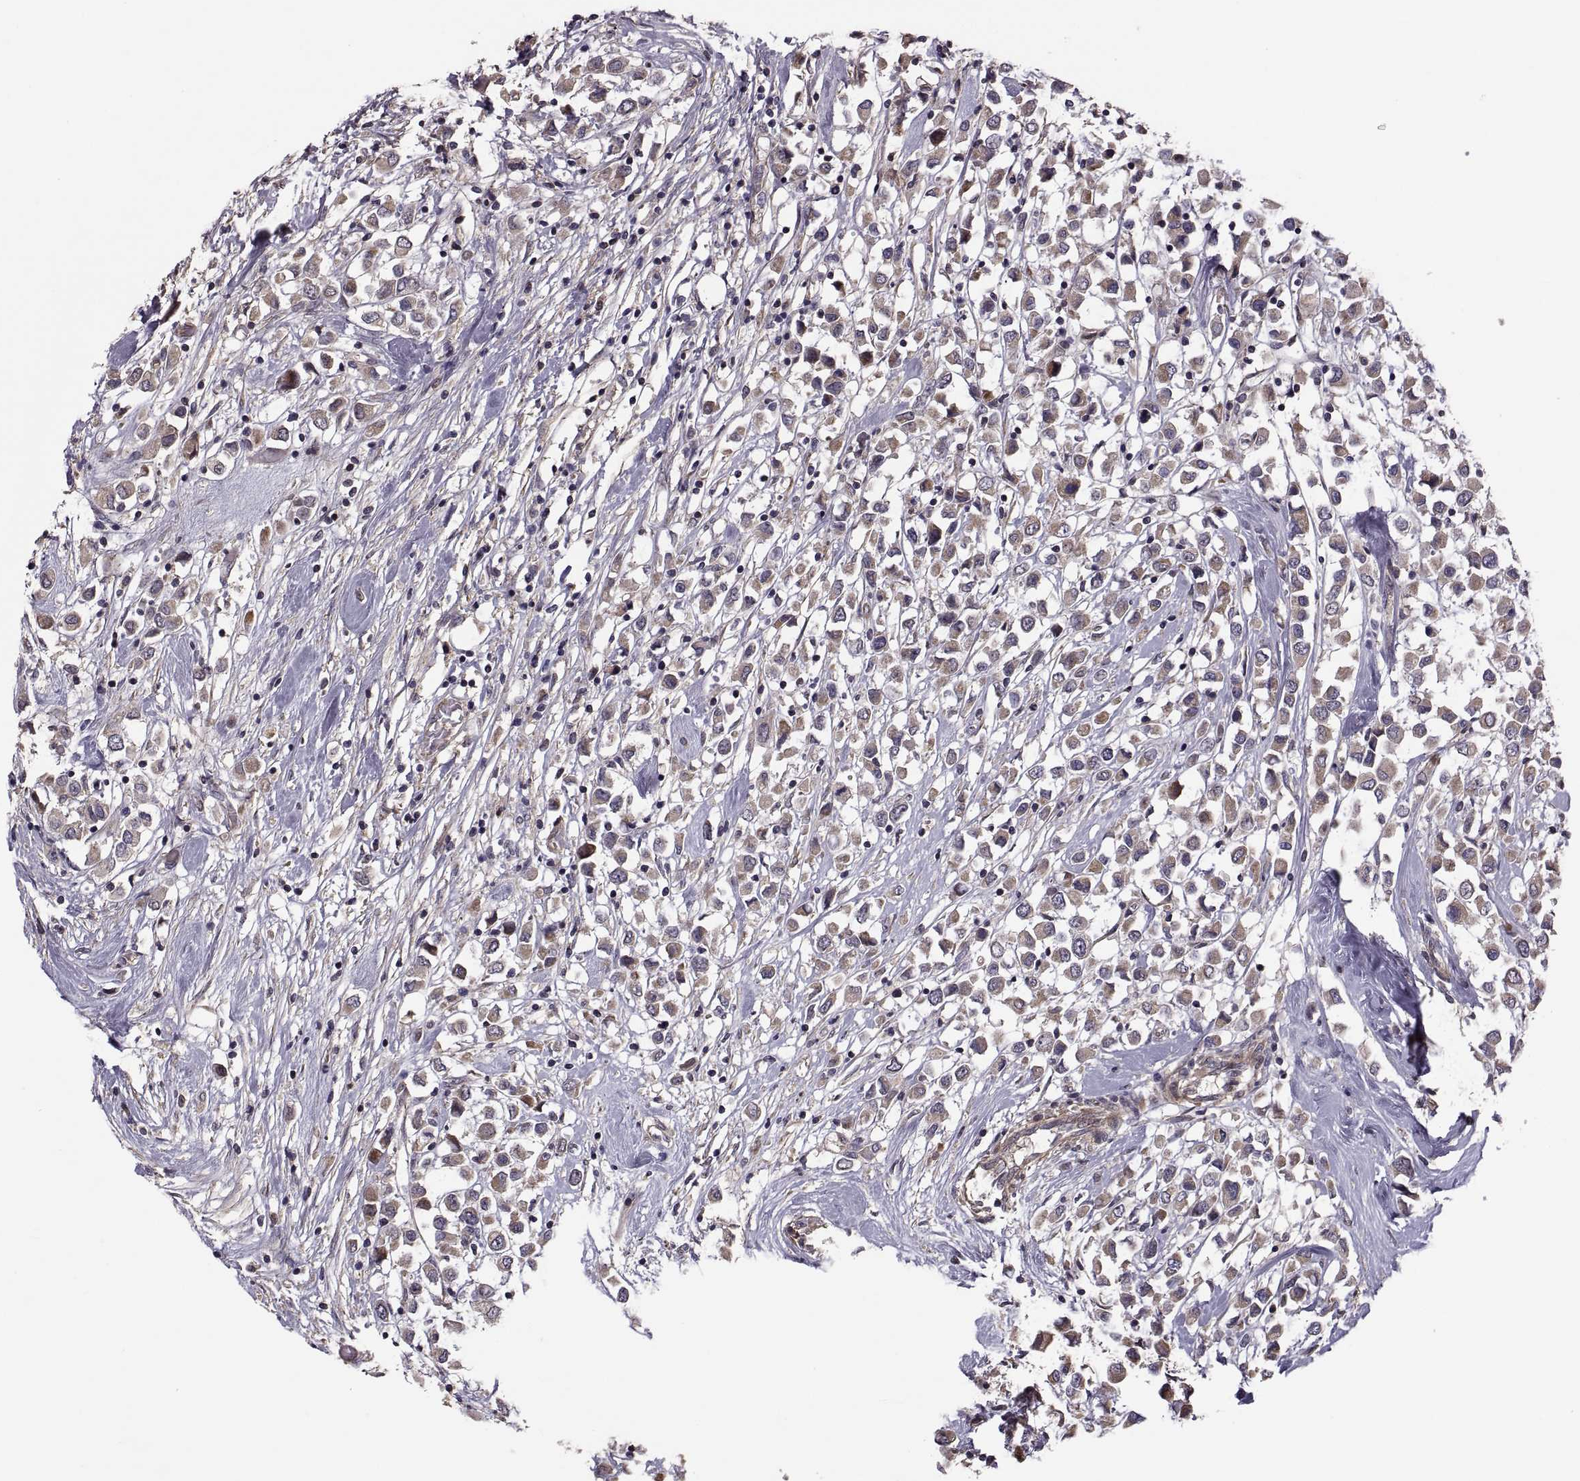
{"staining": {"intensity": "moderate", "quantity": ">75%", "location": "cytoplasmic/membranous"}, "tissue": "breast cancer", "cell_type": "Tumor cells", "image_type": "cancer", "snomed": [{"axis": "morphology", "description": "Duct carcinoma"}, {"axis": "topography", "description": "Breast"}], "caption": "Immunohistochemistry (IHC) image of neoplastic tissue: human breast cancer (invasive ductal carcinoma) stained using IHC reveals medium levels of moderate protein expression localized specifically in the cytoplasmic/membranous of tumor cells, appearing as a cytoplasmic/membranous brown color.", "gene": "PMM2", "patient": {"sex": "female", "age": 61}}